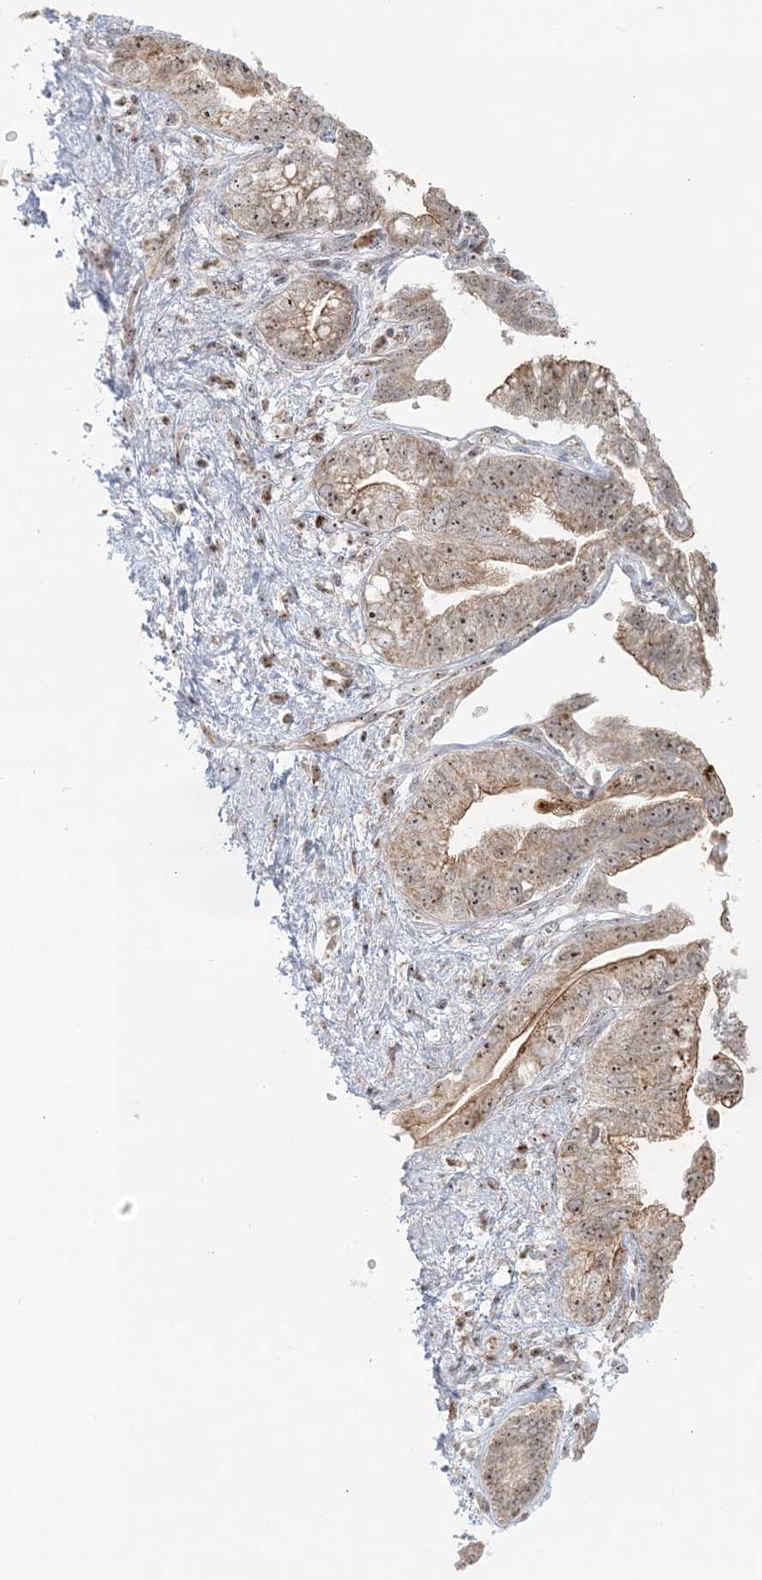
{"staining": {"intensity": "moderate", "quantity": ">75%", "location": "cytoplasmic/membranous,nuclear"}, "tissue": "pancreatic cancer", "cell_type": "Tumor cells", "image_type": "cancer", "snomed": [{"axis": "morphology", "description": "Adenocarcinoma, NOS"}, {"axis": "topography", "description": "Pancreas"}], "caption": "Human adenocarcinoma (pancreatic) stained for a protein (brown) reveals moderate cytoplasmic/membranous and nuclear positive expression in approximately >75% of tumor cells.", "gene": "UBE2F", "patient": {"sex": "female", "age": 73}}